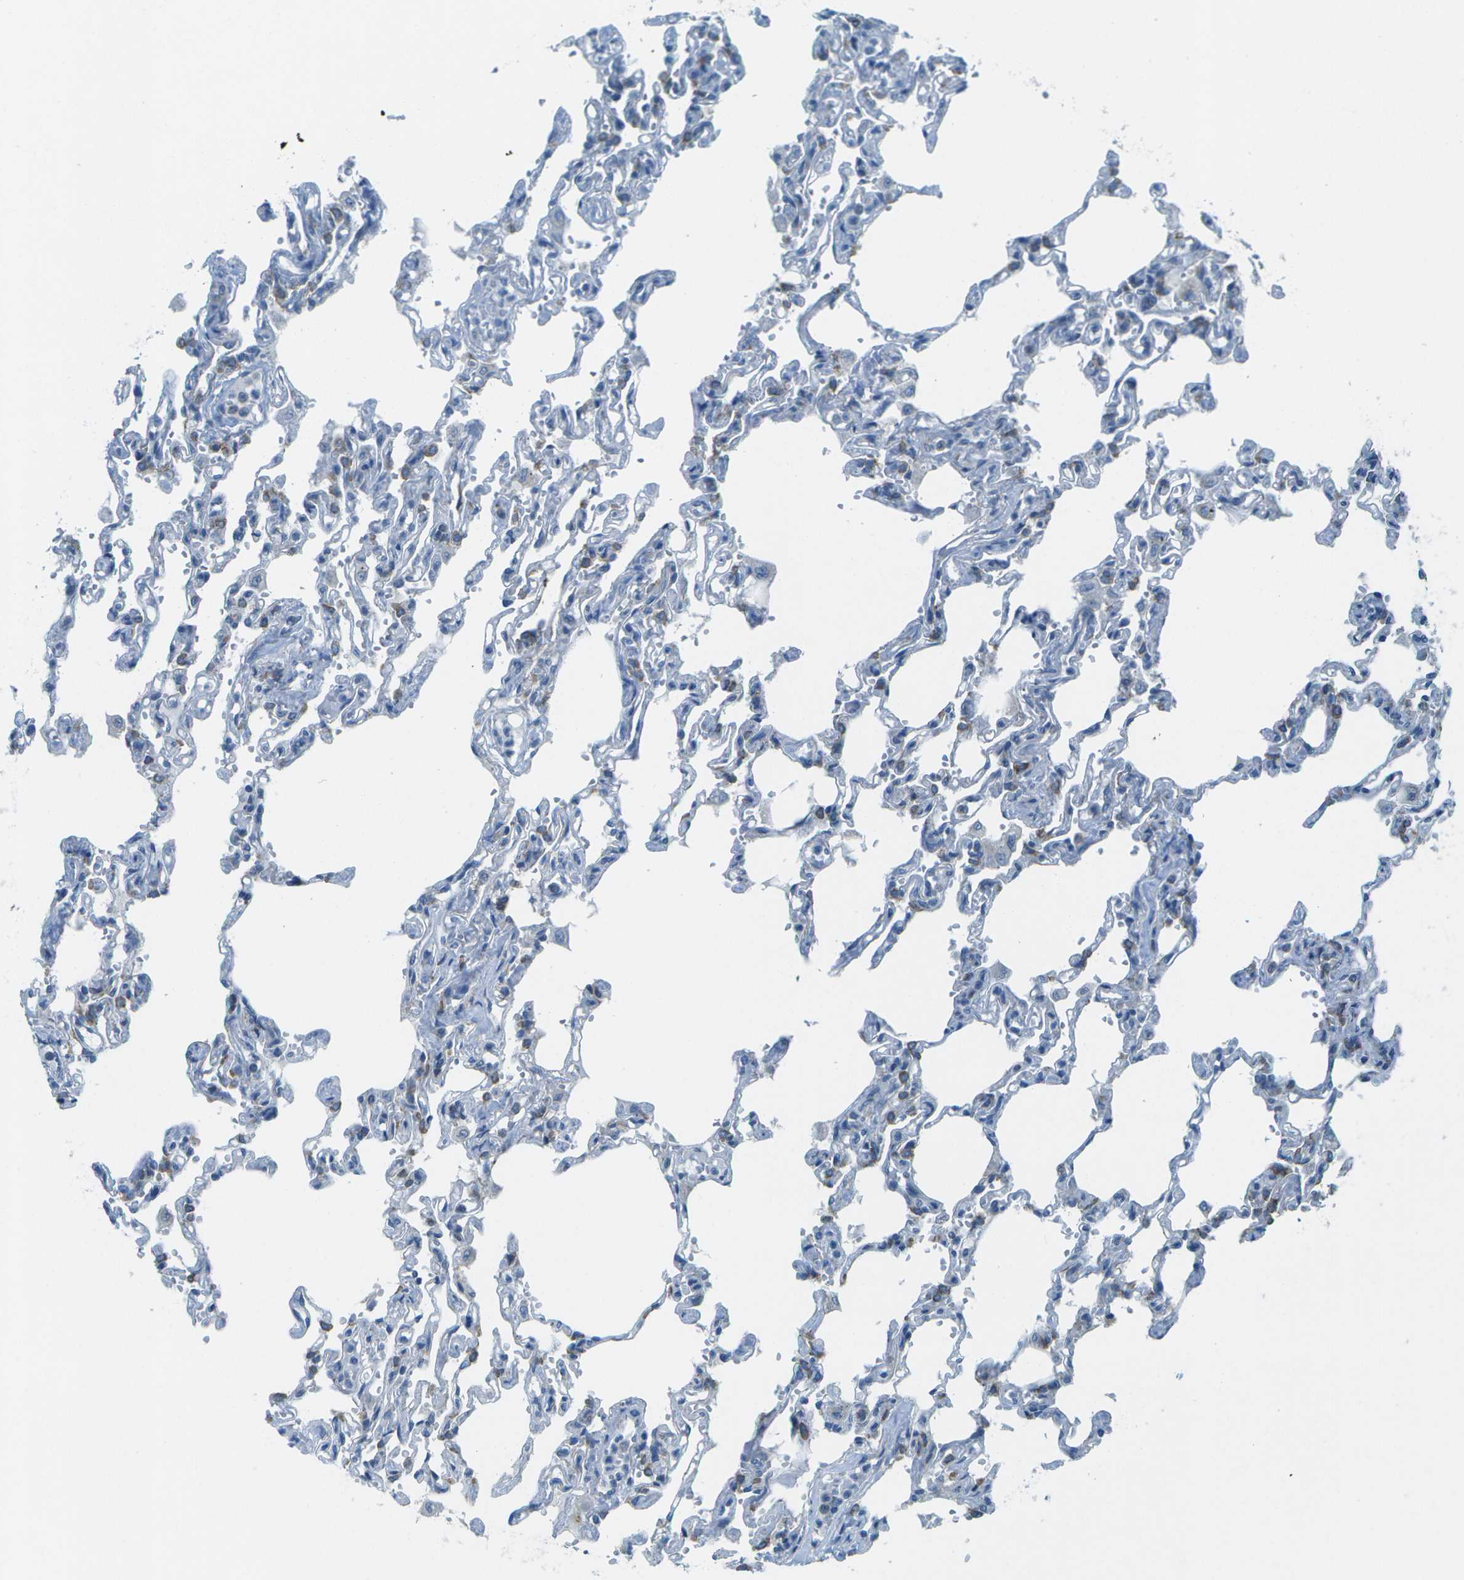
{"staining": {"intensity": "negative", "quantity": "none", "location": "none"}, "tissue": "lung", "cell_type": "Alveolar cells", "image_type": "normal", "snomed": [{"axis": "morphology", "description": "Normal tissue, NOS"}, {"axis": "topography", "description": "Lung"}], "caption": "Immunohistochemistry (IHC) of unremarkable lung reveals no staining in alveolar cells. The staining was performed using DAB to visualize the protein expression in brown, while the nuclei were stained in blue with hematoxylin (Magnification: 20x).", "gene": "KCTD3", "patient": {"sex": "male", "age": 21}}